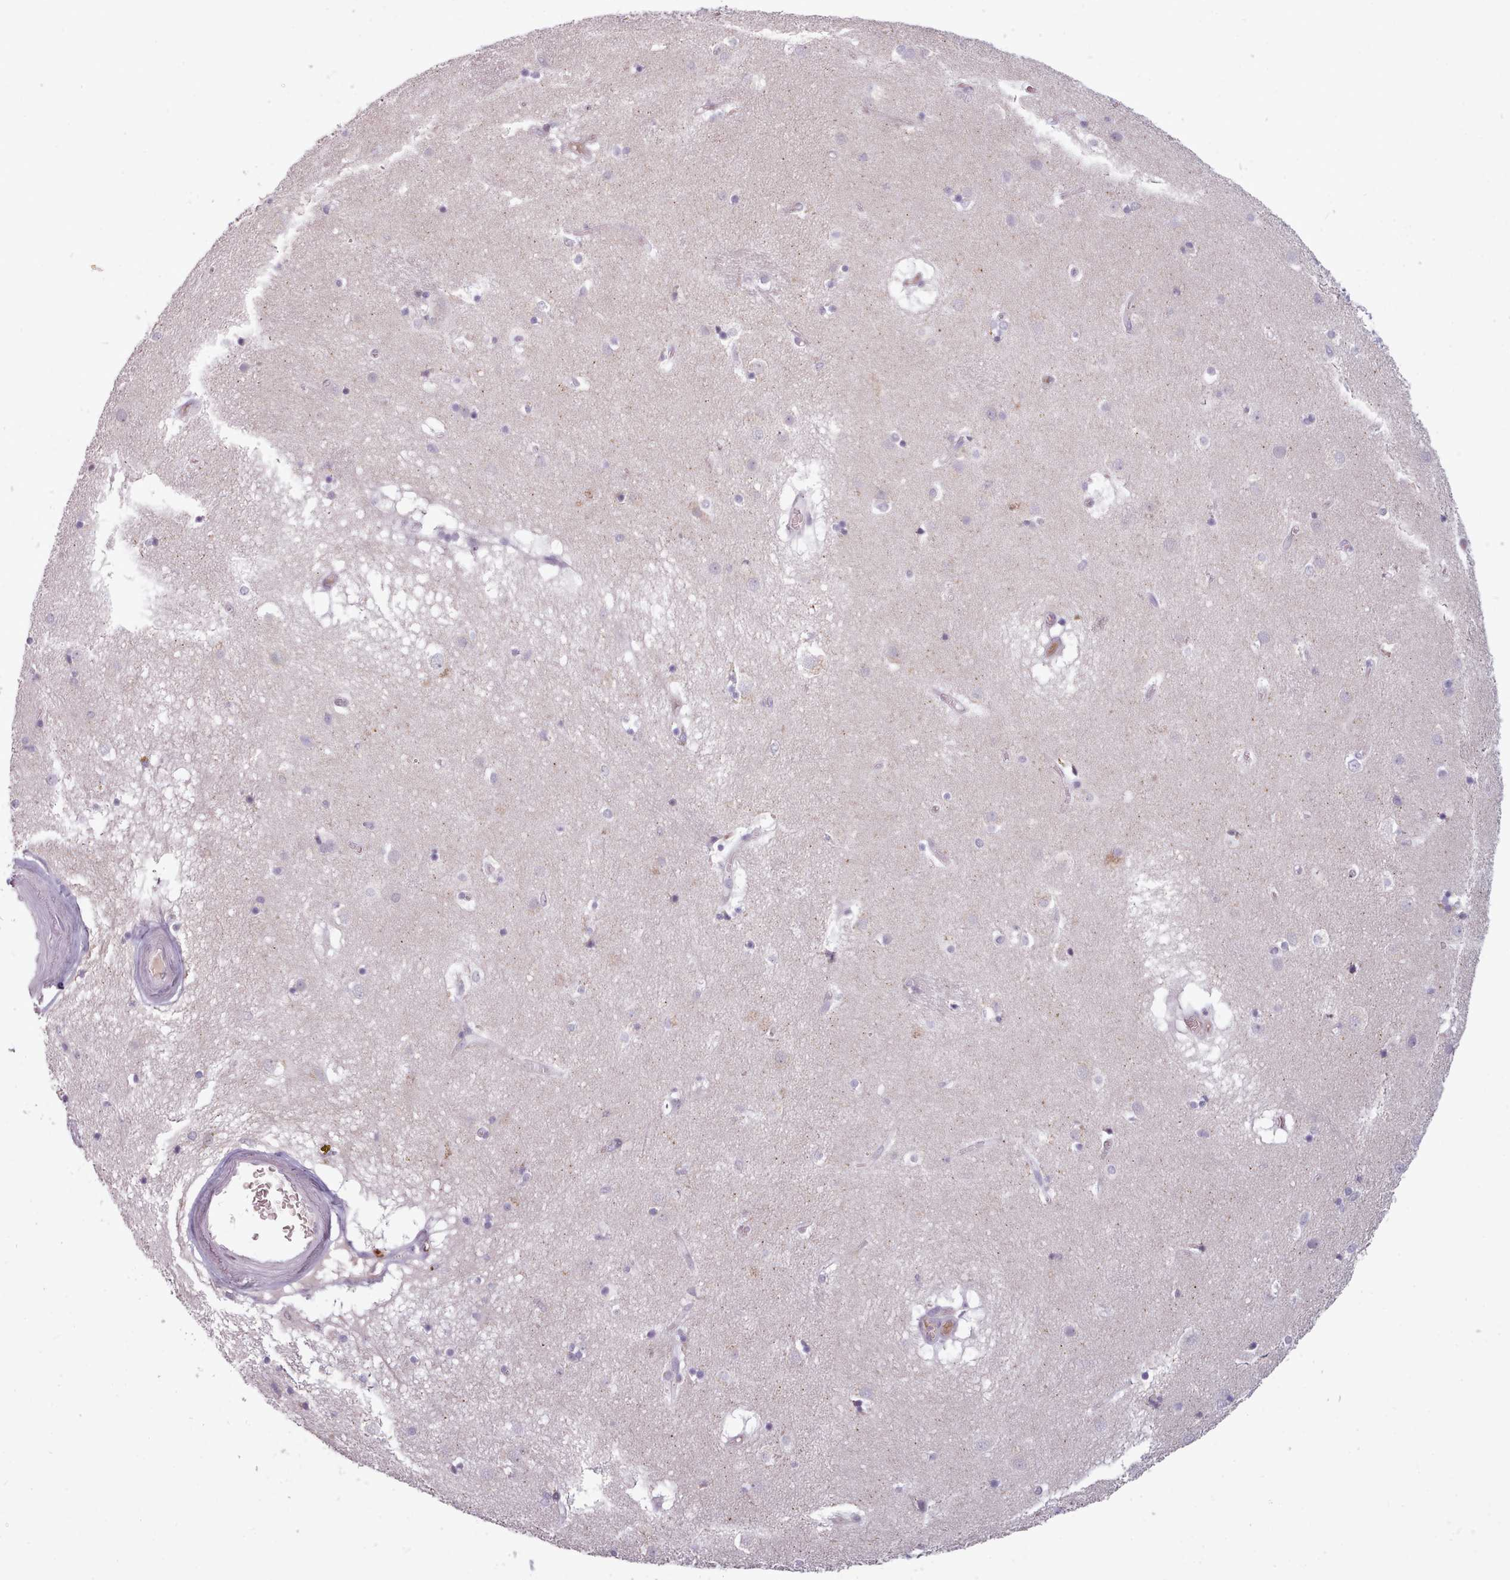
{"staining": {"intensity": "negative", "quantity": "none", "location": "none"}, "tissue": "caudate", "cell_type": "Glial cells", "image_type": "normal", "snomed": [{"axis": "morphology", "description": "Normal tissue, NOS"}, {"axis": "topography", "description": "Lateral ventricle wall"}], "caption": "This is a micrograph of immunohistochemistry (IHC) staining of benign caudate, which shows no expression in glial cells.", "gene": "PBX4", "patient": {"sex": "male", "age": 70}}